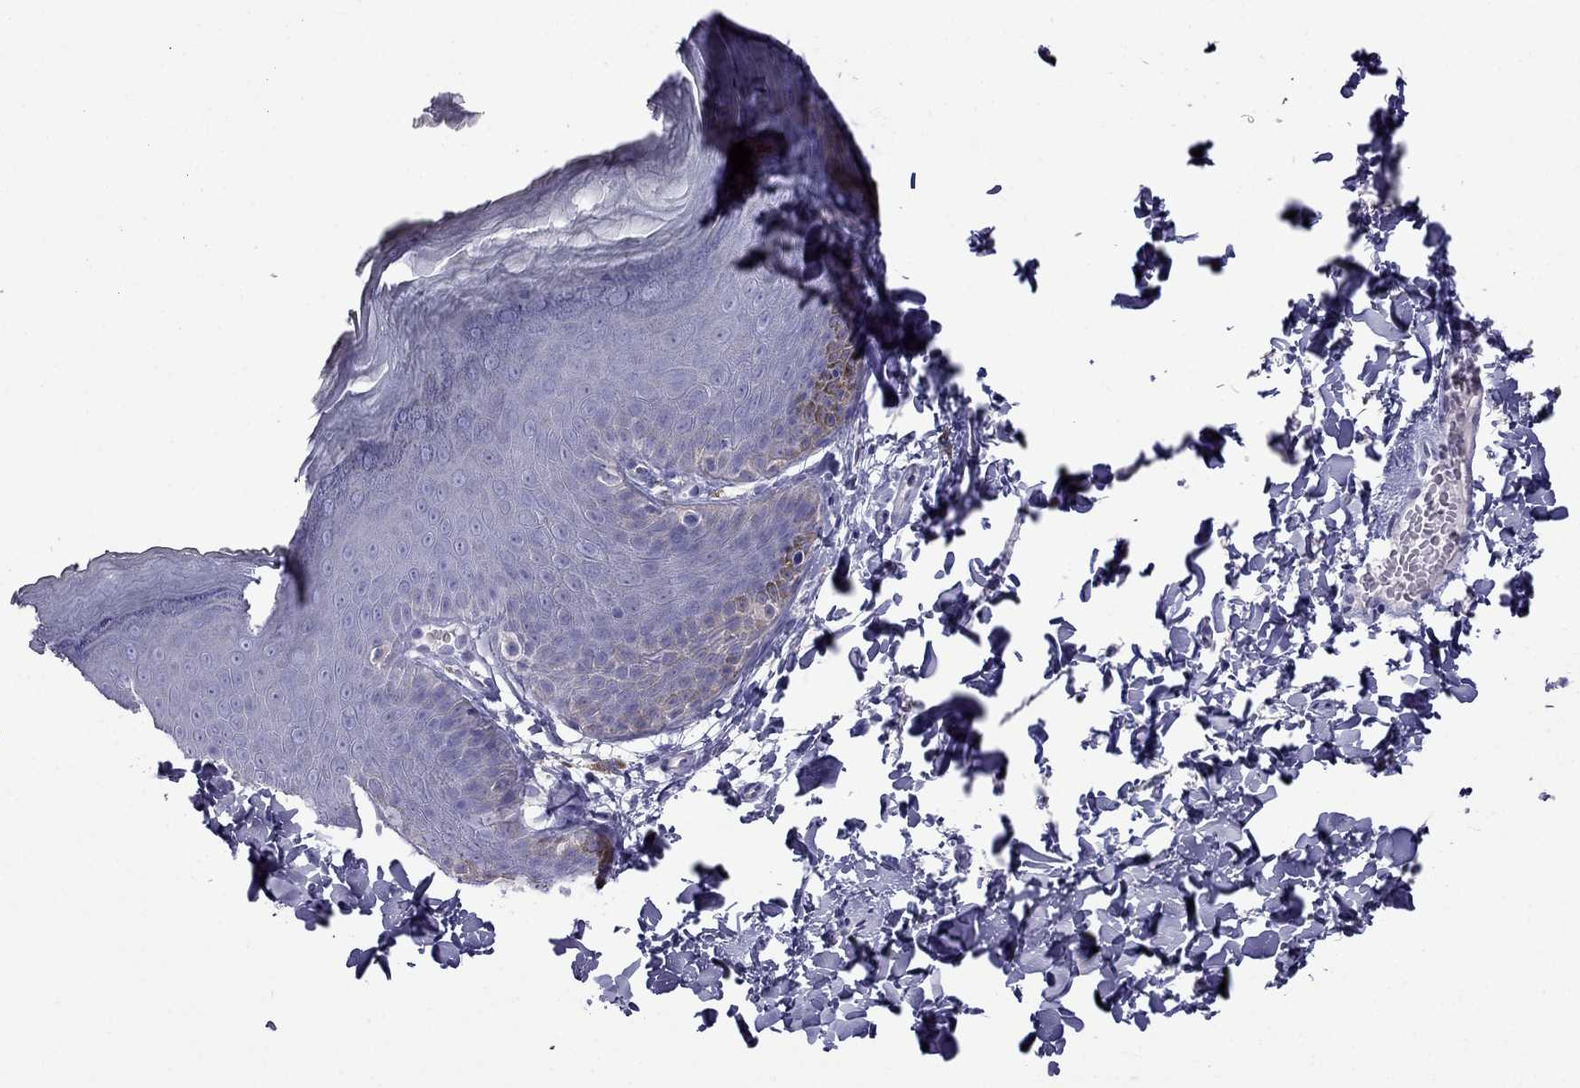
{"staining": {"intensity": "moderate", "quantity": "<25%", "location": "cytoplasmic/membranous"}, "tissue": "skin", "cell_type": "Epidermal cells", "image_type": "normal", "snomed": [{"axis": "morphology", "description": "Normal tissue, NOS"}, {"axis": "topography", "description": "Anal"}], "caption": "DAB (3,3'-diaminobenzidine) immunohistochemical staining of benign skin reveals moderate cytoplasmic/membranous protein staining in about <25% of epidermal cells. Nuclei are stained in blue.", "gene": "ERC2", "patient": {"sex": "male", "age": 53}}